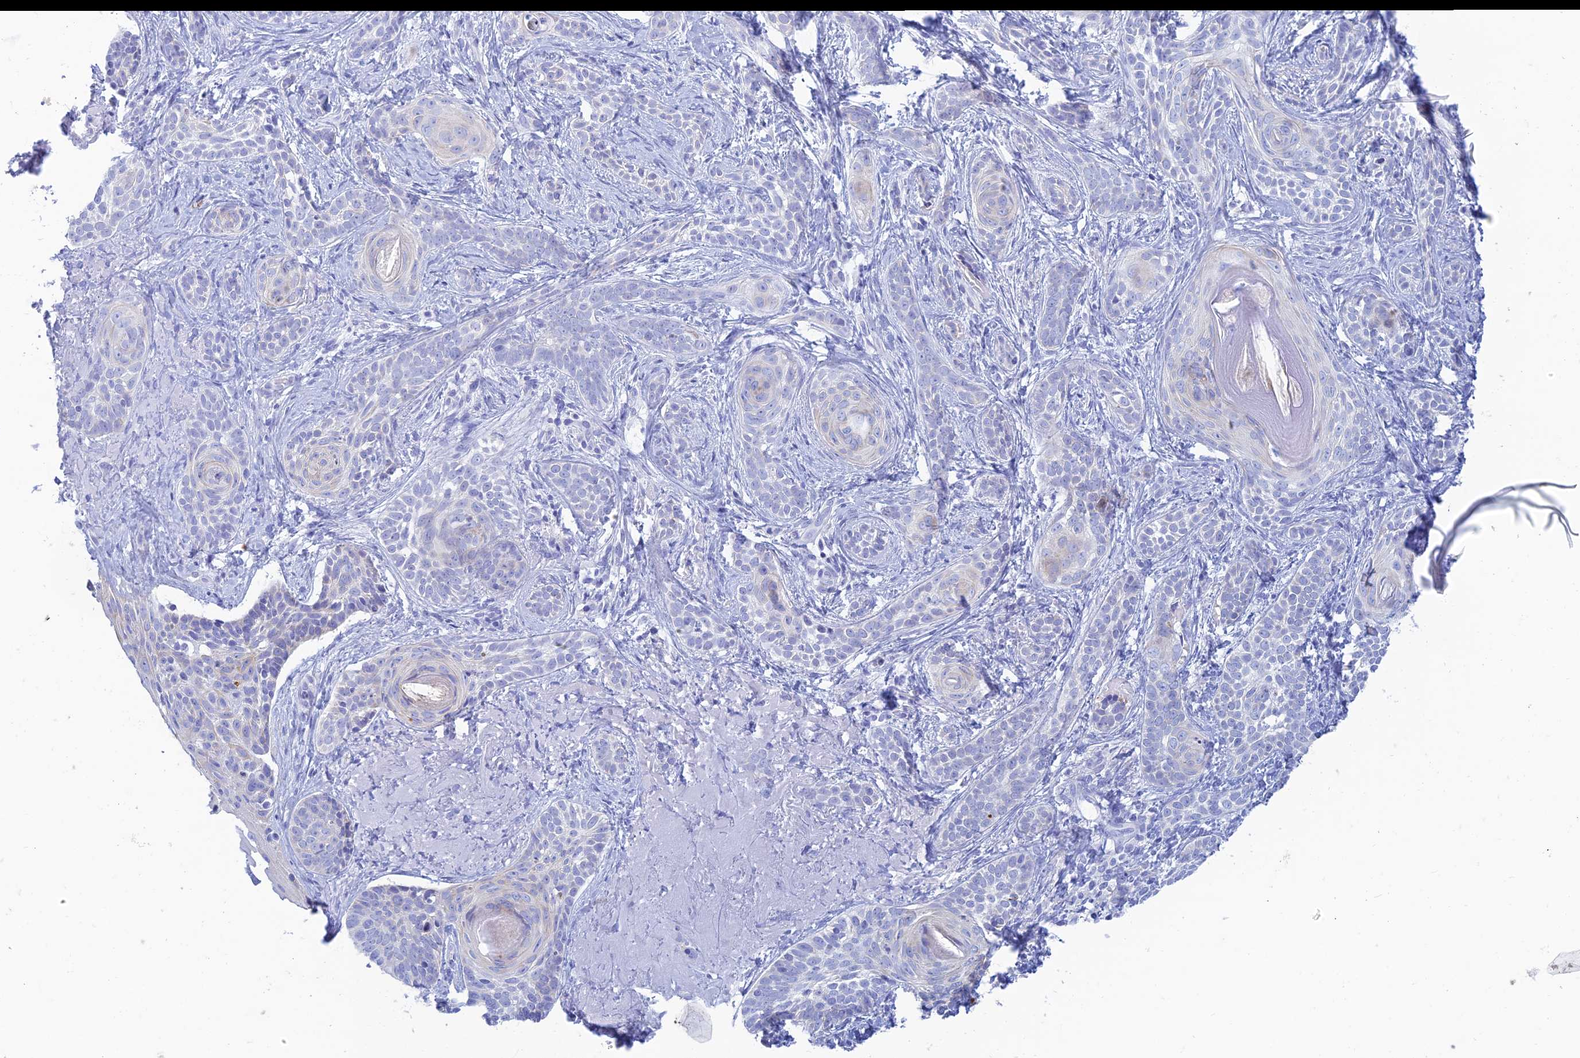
{"staining": {"intensity": "negative", "quantity": "none", "location": "none"}, "tissue": "skin cancer", "cell_type": "Tumor cells", "image_type": "cancer", "snomed": [{"axis": "morphology", "description": "Basal cell carcinoma"}, {"axis": "topography", "description": "Skin"}], "caption": "Immunohistochemical staining of human skin basal cell carcinoma displays no significant staining in tumor cells. The staining is performed using DAB brown chromogen with nuclei counter-stained in using hematoxylin.", "gene": "CEP152", "patient": {"sex": "male", "age": 71}}